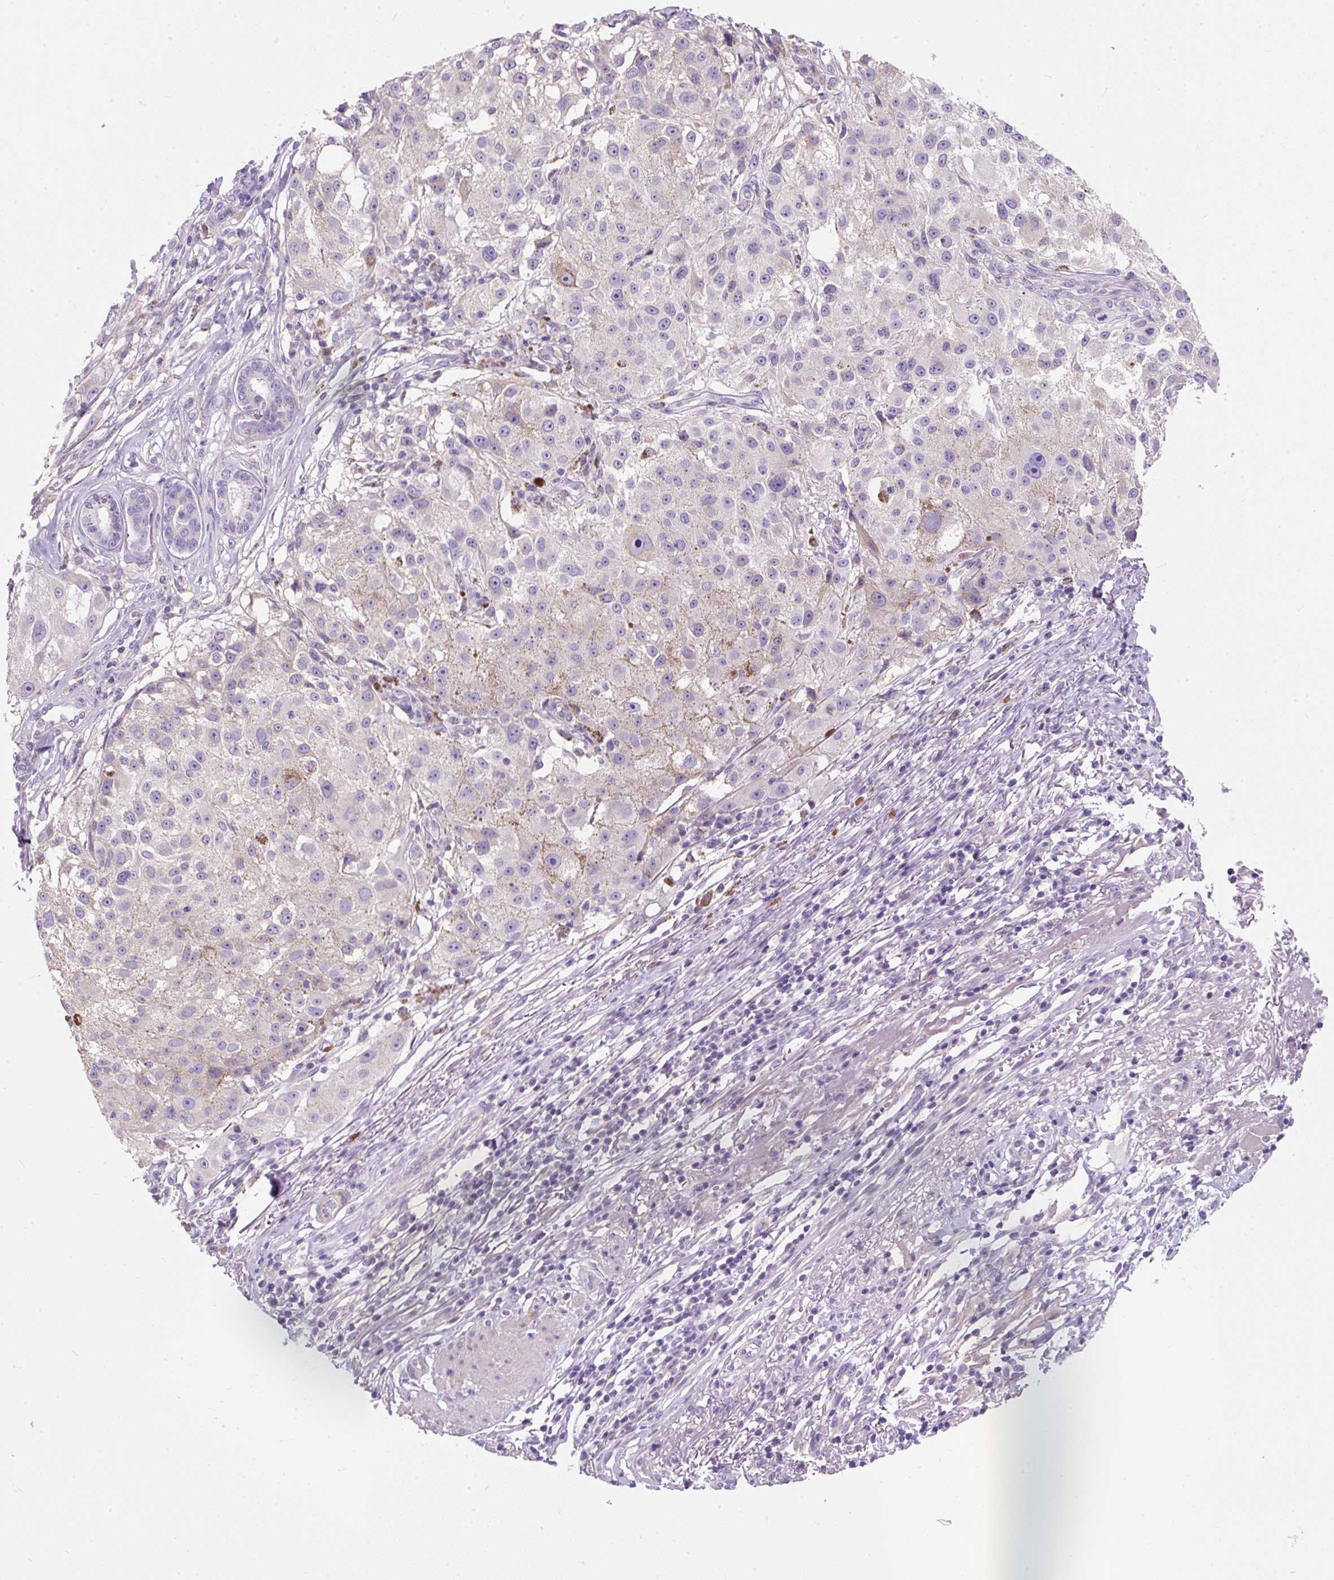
{"staining": {"intensity": "weak", "quantity": "<25%", "location": "cytoplasmic/membranous"}, "tissue": "melanoma", "cell_type": "Tumor cells", "image_type": "cancer", "snomed": [{"axis": "morphology", "description": "Necrosis, NOS"}, {"axis": "morphology", "description": "Malignant melanoma, NOS"}, {"axis": "topography", "description": "Skin"}], "caption": "A high-resolution image shows immunohistochemistry (IHC) staining of melanoma, which demonstrates no significant staining in tumor cells. (Immunohistochemistry (ihc), brightfield microscopy, high magnification).", "gene": "SUSD5", "patient": {"sex": "female", "age": 87}}